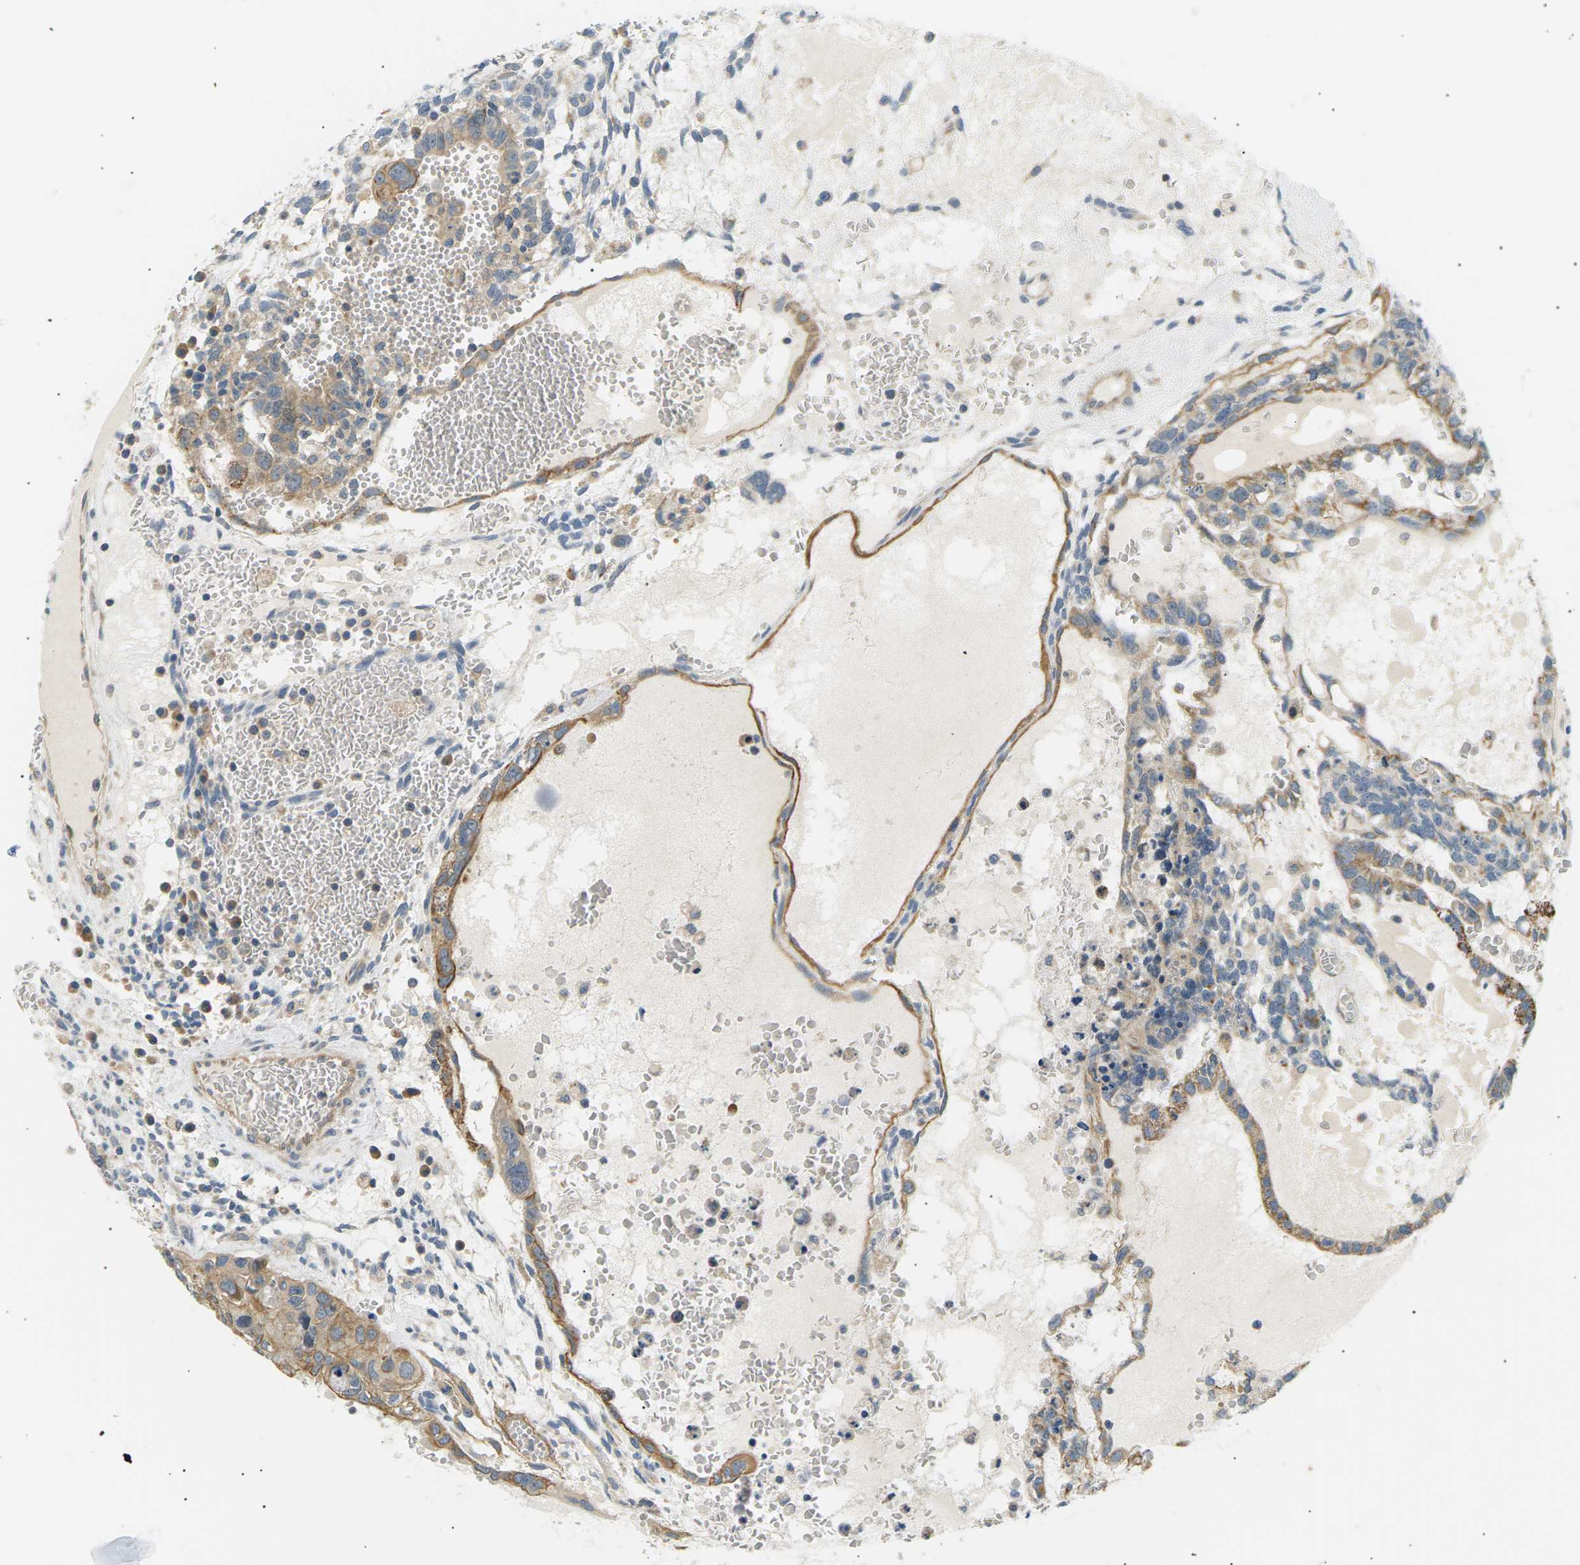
{"staining": {"intensity": "moderate", "quantity": "25%-75%", "location": "cytoplasmic/membranous"}, "tissue": "testis cancer", "cell_type": "Tumor cells", "image_type": "cancer", "snomed": [{"axis": "morphology", "description": "Seminoma, NOS"}, {"axis": "morphology", "description": "Carcinoma, Embryonal, NOS"}, {"axis": "topography", "description": "Testis"}], "caption": "A photomicrograph of human testis embryonal carcinoma stained for a protein displays moderate cytoplasmic/membranous brown staining in tumor cells.", "gene": "TBC1D8", "patient": {"sex": "male", "age": 52}}